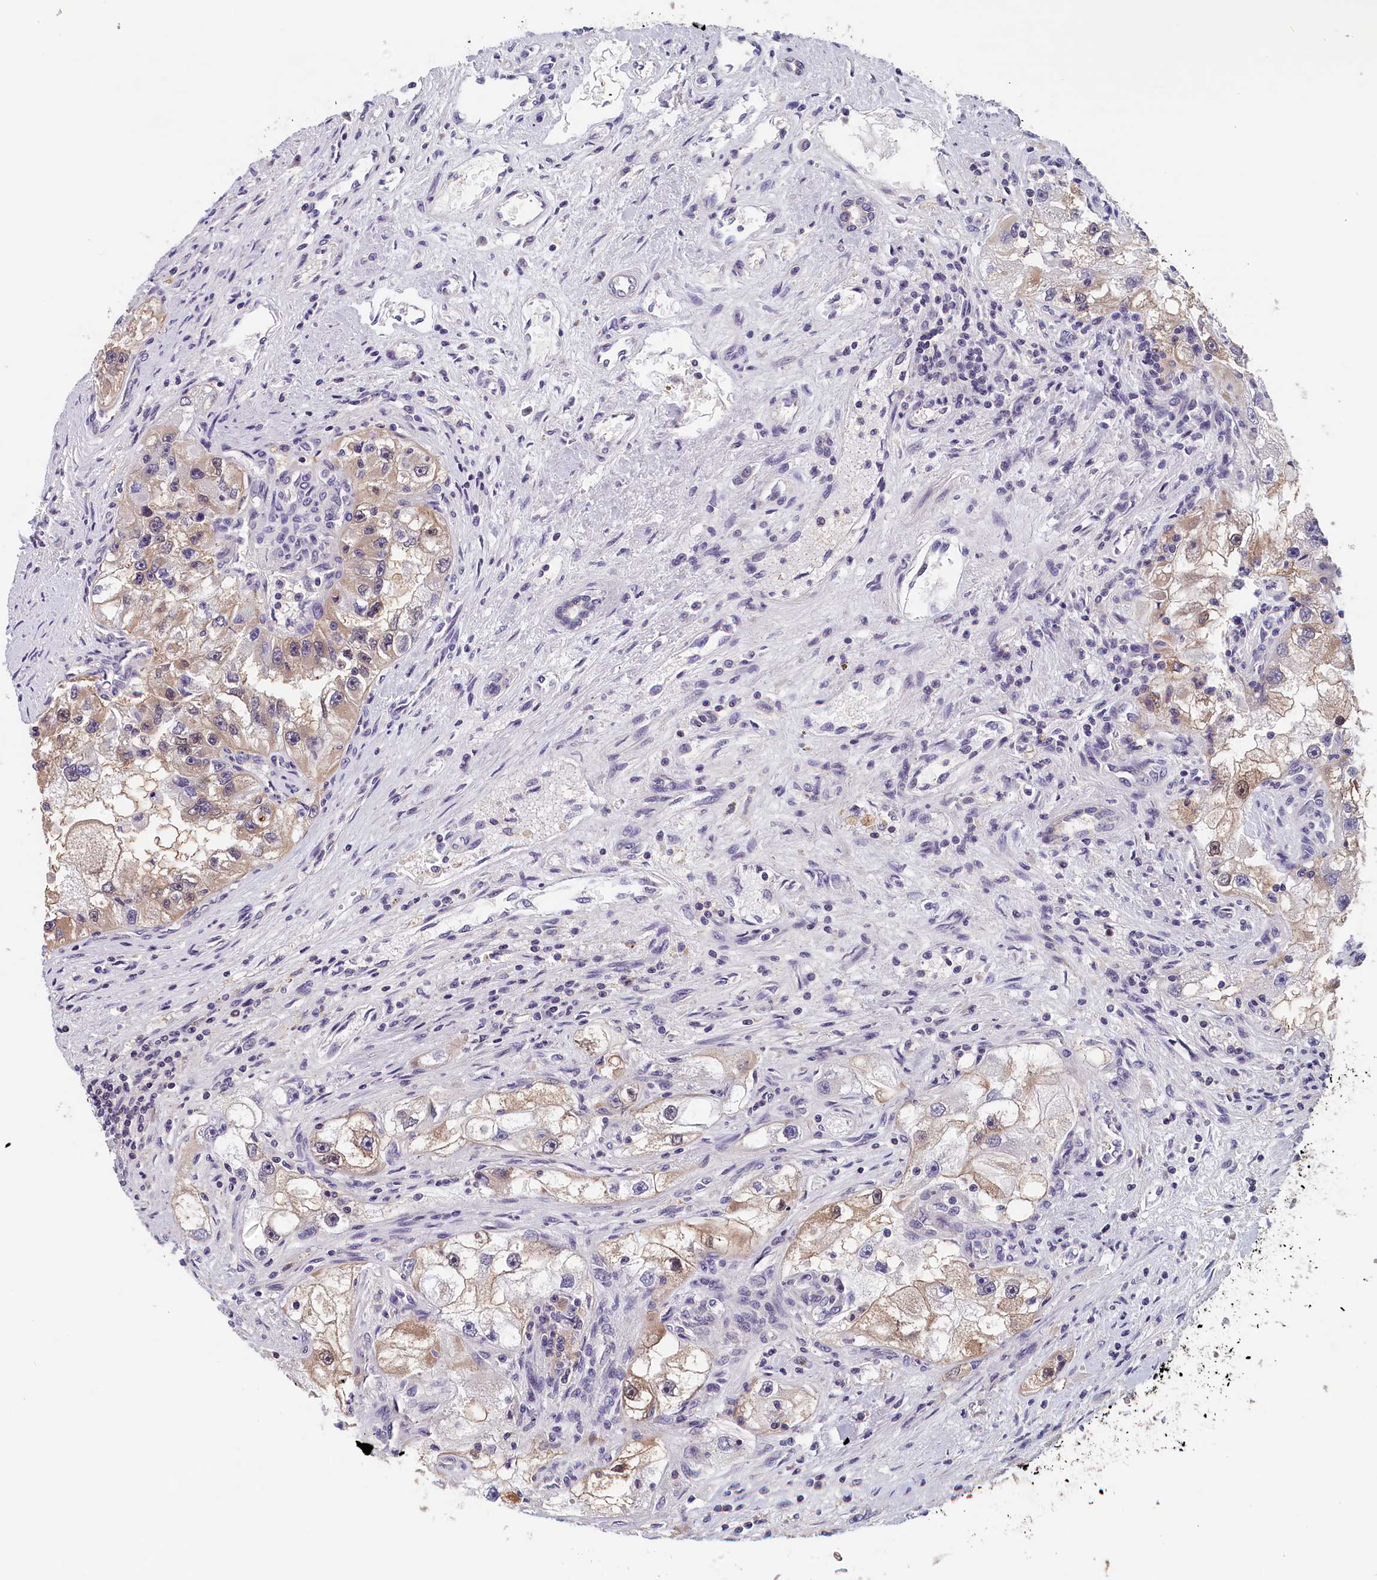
{"staining": {"intensity": "weak", "quantity": "25%-75%", "location": "cytoplasmic/membranous"}, "tissue": "renal cancer", "cell_type": "Tumor cells", "image_type": "cancer", "snomed": [{"axis": "morphology", "description": "Adenocarcinoma, NOS"}, {"axis": "topography", "description": "Kidney"}], "caption": "There is low levels of weak cytoplasmic/membranous positivity in tumor cells of renal cancer, as demonstrated by immunohistochemical staining (brown color).", "gene": "TMEM116", "patient": {"sex": "male", "age": 63}}